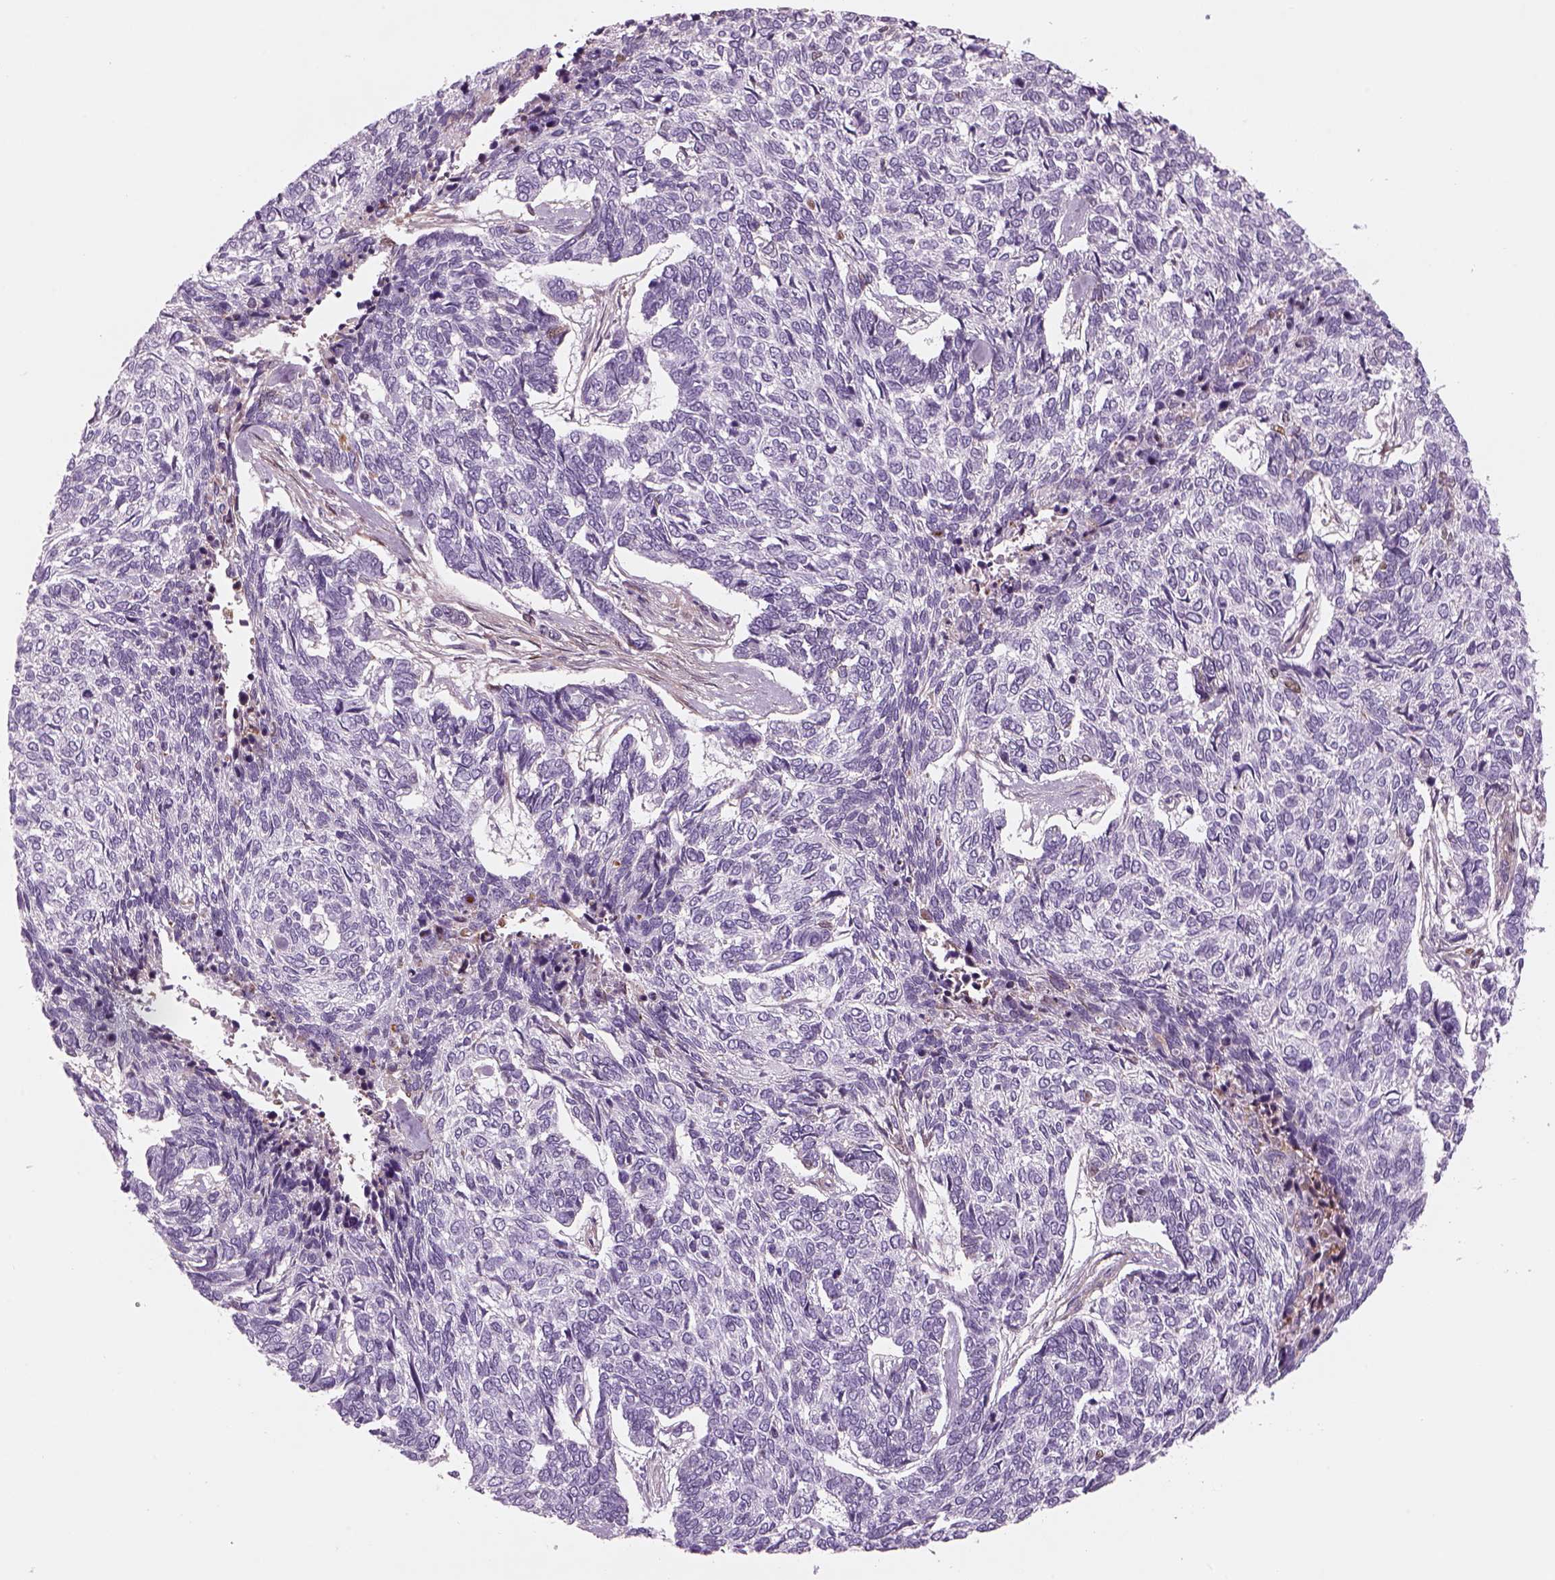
{"staining": {"intensity": "negative", "quantity": "none", "location": "none"}, "tissue": "skin cancer", "cell_type": "Tumor cells", "image_type": "cancer", "snomed": [{"axis": "morphology", "description": "Basal cell carcinoma"}, {"axis": "topography", "description": "Skin"}], "caption": "Micrograph shows no significant protein expression in tumor cells of skin basal cell carcinoma.", "gene": "PABPC1L2B", "patient": {"sex": "female", "age": 65}}